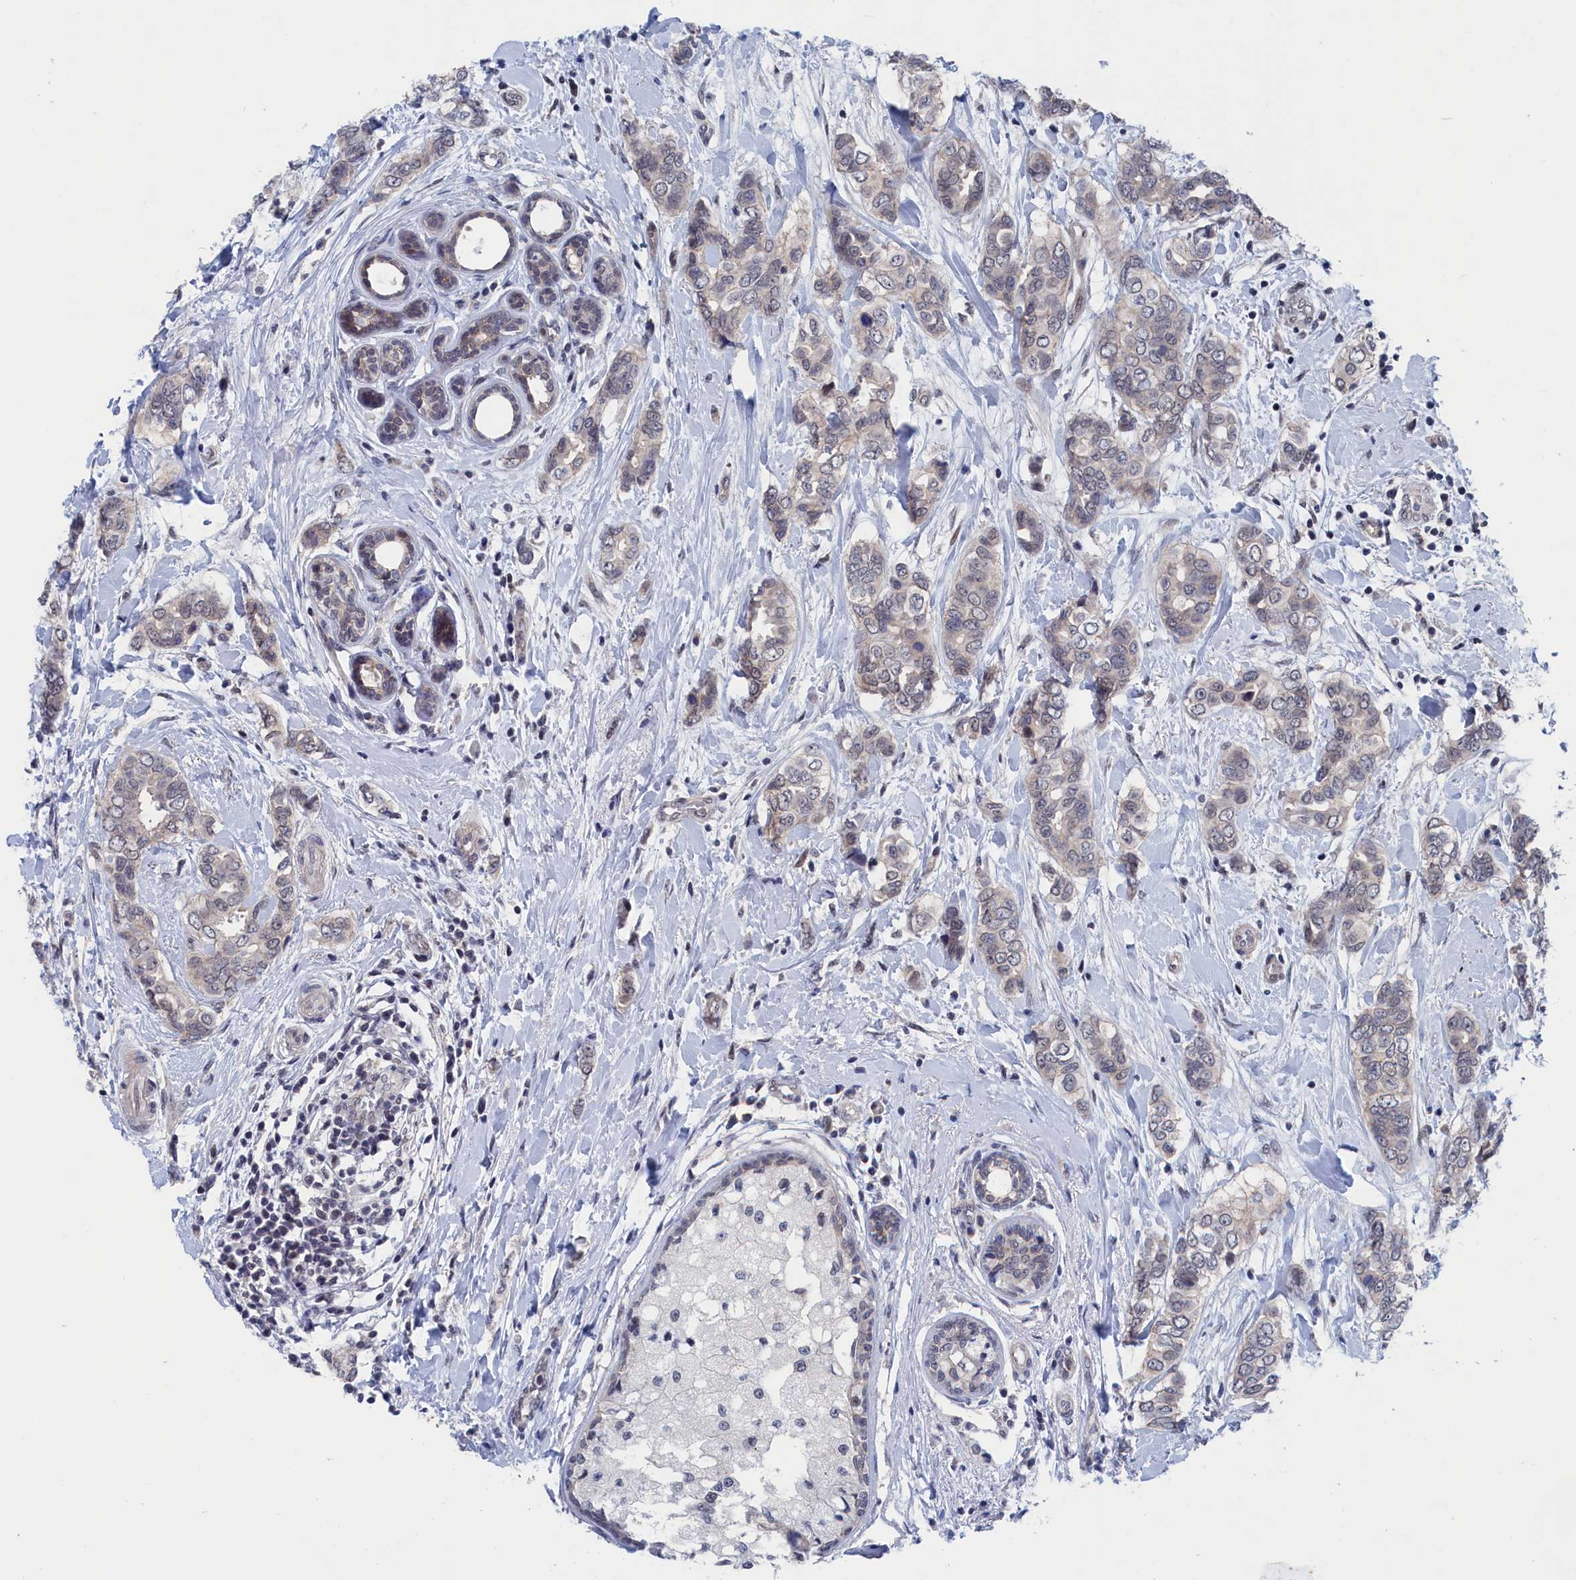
{"staining": {"intensity": "negative", "quantity": "none", "location": "none"}, "tissue": "breast cancer", "cell_type": "Tumor cells", "image_type": "cancer", "snomed": [{"axis": "morphology", "description": "Lobular carcinoma"}, {"axis": "topography", "description": "Breast"}], "caption": "A histopathology image of lobular carcinoma (breast) stained for a protein exhibits no brown staining in tumor cells.", "gene": "MARCHF3", "patient": {"sex": "female", "age": 51}}